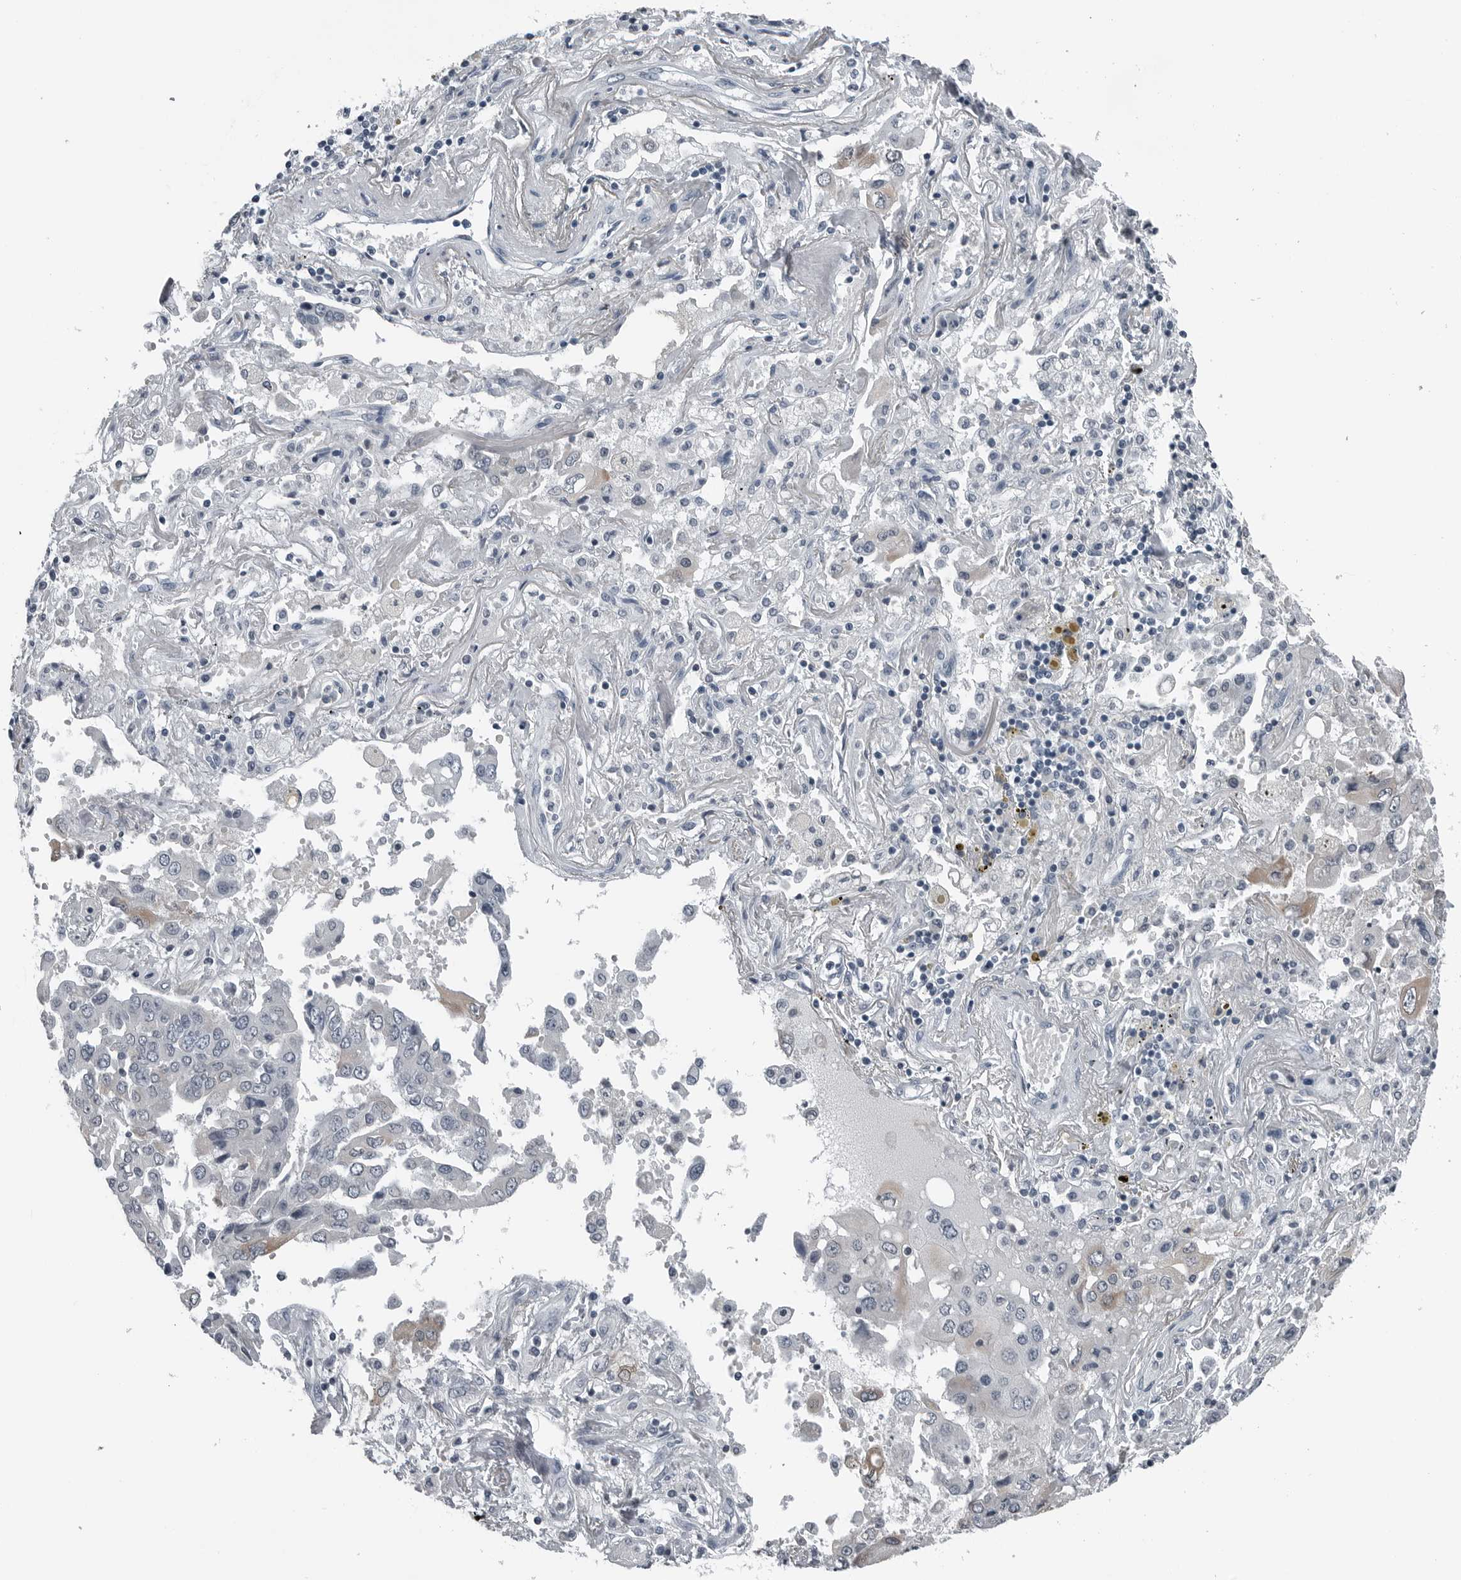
{"staining": {"intensity": "weak", "quantity": "<25%", "location": "cytoplasmic/membranous"}, "tissue": "lung cancer", "cell_type": "Tumor cells", "image_type": "cancer", "snomed": [{"axis": "morphology", "description": "Adenocarcinoma, NOS"}, {"axis": "topography", "description": "Lung"}], "caption": "This is an immunohistochemistry (IHC) image of human lung cancer. There is no positivity in tumor cells.", "gene": "SPINK1", "patient": {"sex": "female", "age": 65}}